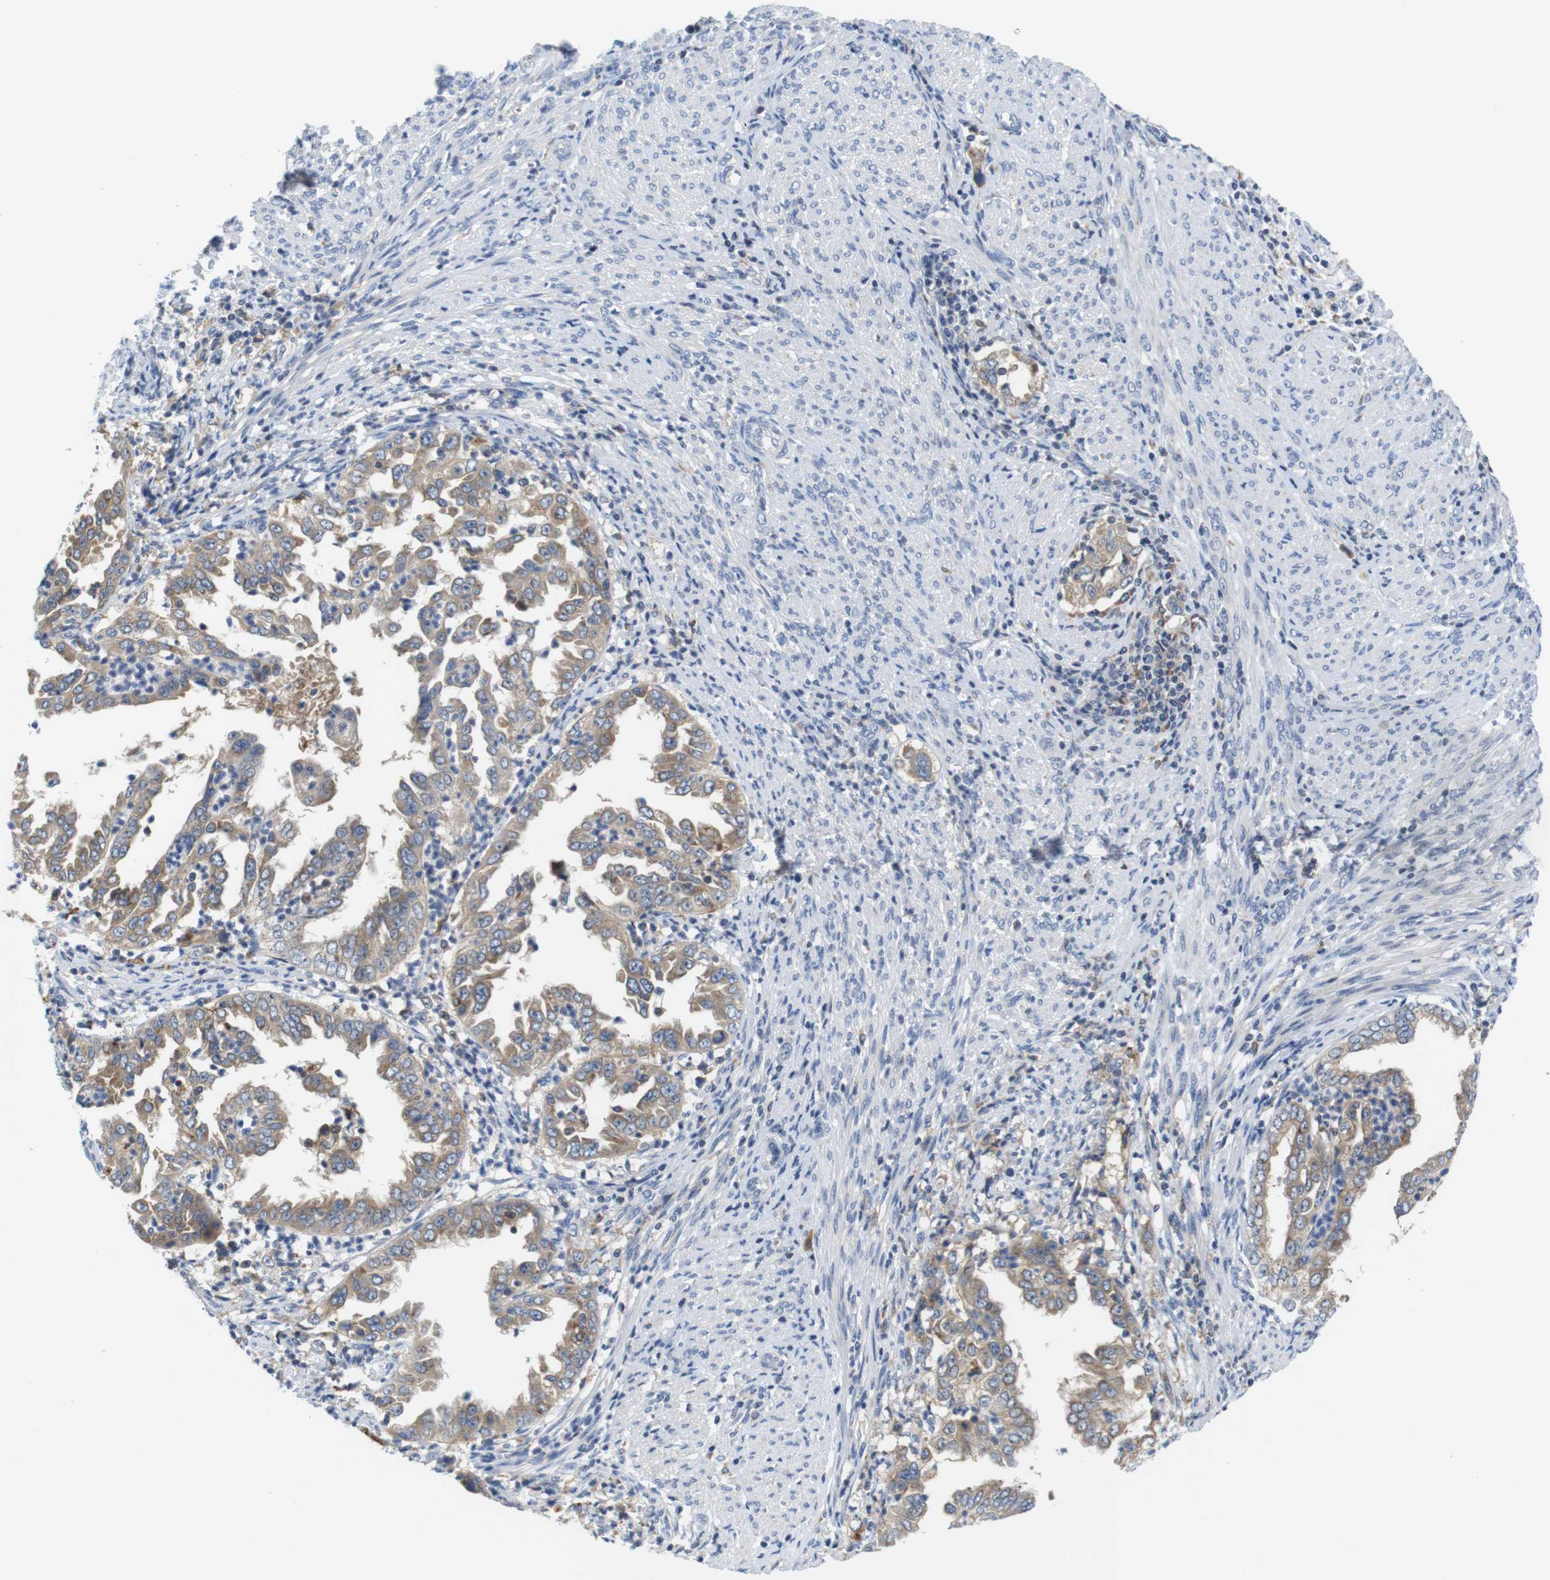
{"staining": {"intensity": "moderate", "quantity": ">75%", "location": "cytoplasmic/membranous"}, "tissue": "endometrial cancer", "cell_type": "Tumor cells", "image_type": "cancer", "snomed": [{"axis": "morphology", "description": "Adenocarcinoma, NOS"}, {"axis": "topography", "description": "Endometrium"}], "caption": "Immunohistochemical staining of endometrial cancer reveals moderate cytoplasmic/membranous protein expression in approximately >75% of tumor cells.", "gene": "CNGA2", "patient": {"sex": "female", "age": 85}}